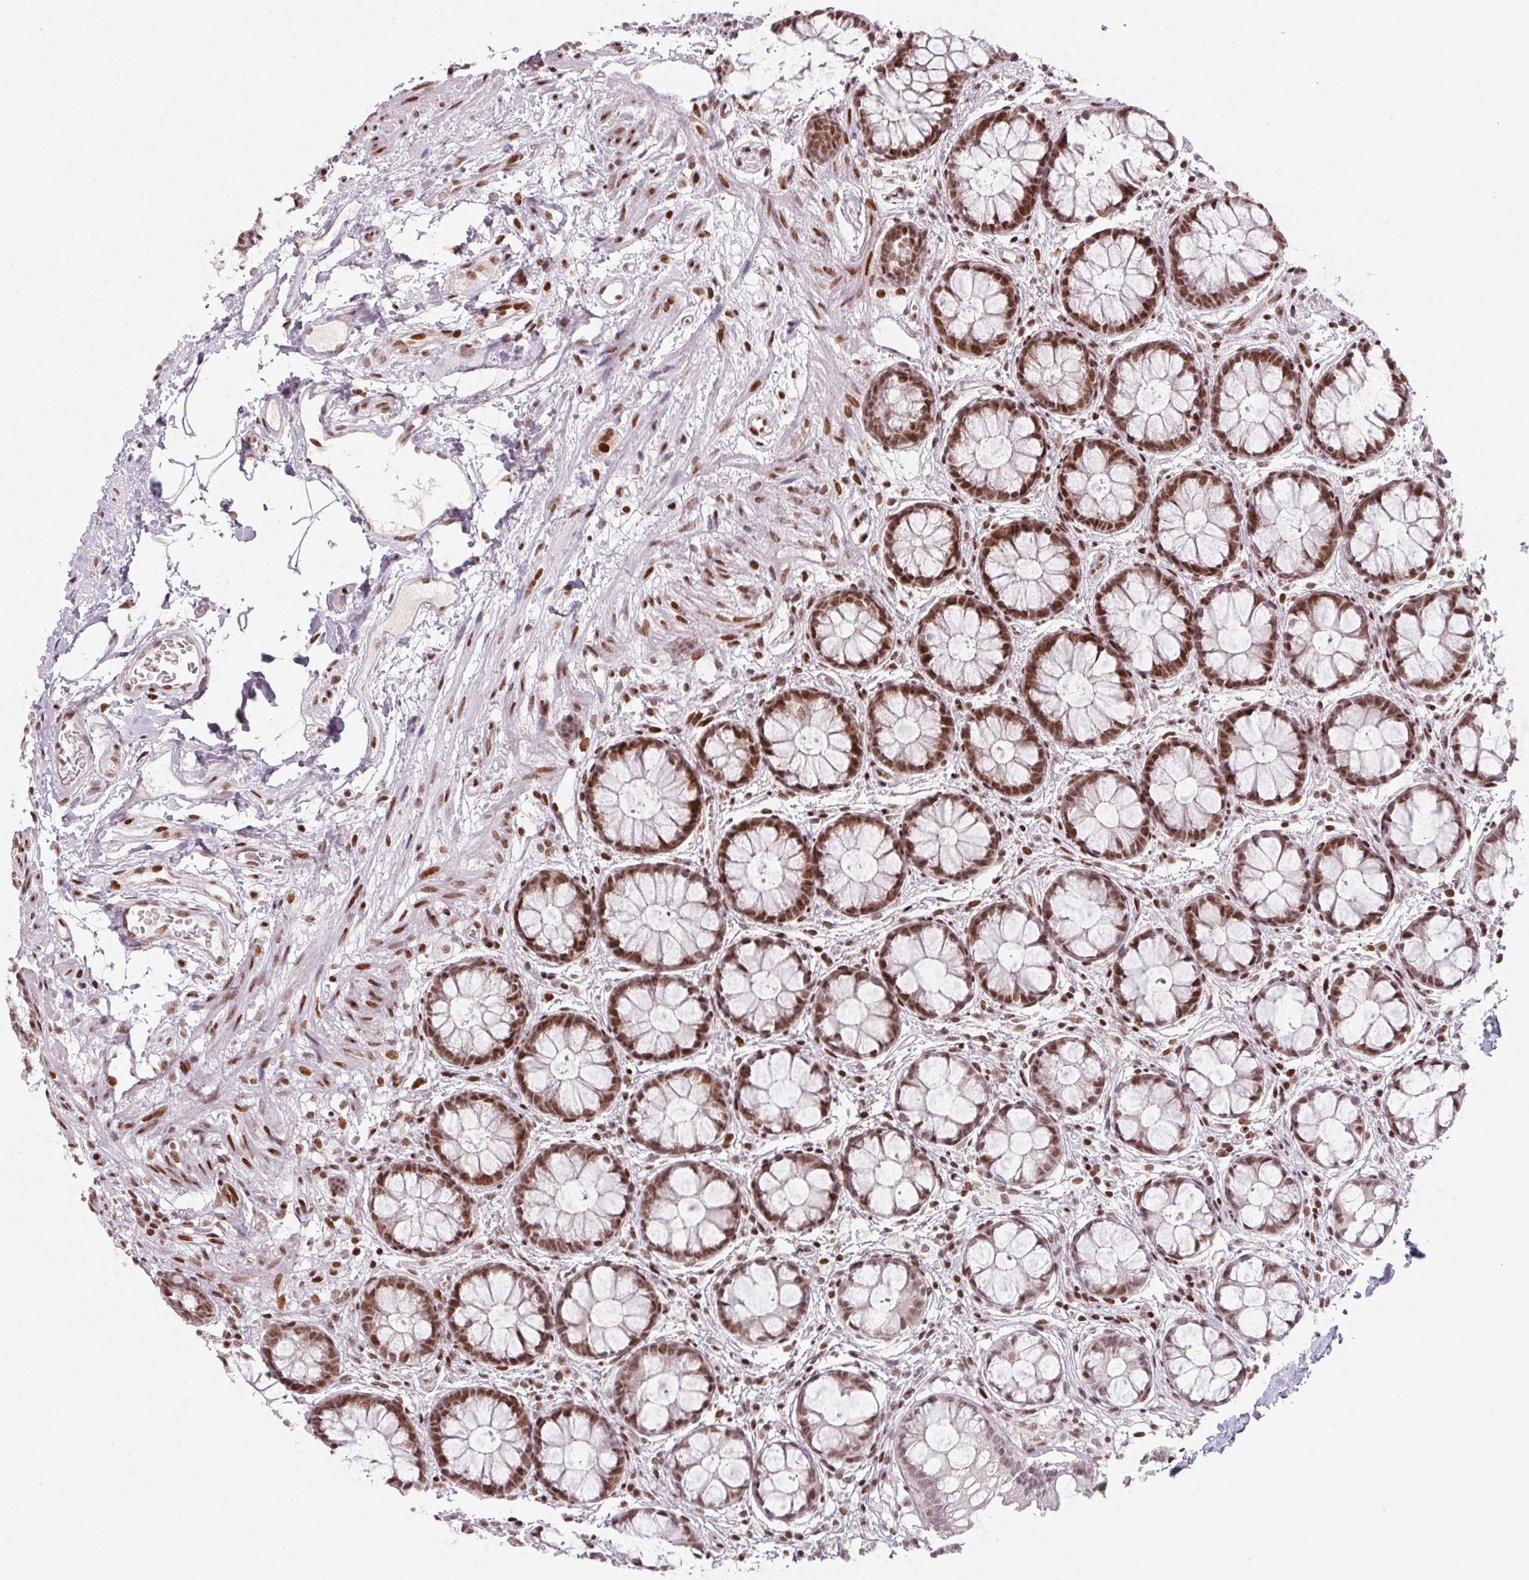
{"staining": {"intensity": "moderate", "quantity": ">75%", "location": "nuclear"}, "tissue": "rectum", "cell_type": "Glandular cells", "image_type": "normal", "snomed": [{"axis": "morphology", "description": "Normal tissue, NOS"}, {"axis": "topography", "description": "Rectum"}], "caption": "Glandular cells reveal medium levels of moderate nuclear staining in approximately >75% of cells in normal rectum. The staining was performed using DAB to visualize the protein expression in brown, while the nuclei were stained in blue with hematoxylin (Magnification: 20x).", "gene": "KMT2A", "patient": {"sex": "female", "age": 62}}